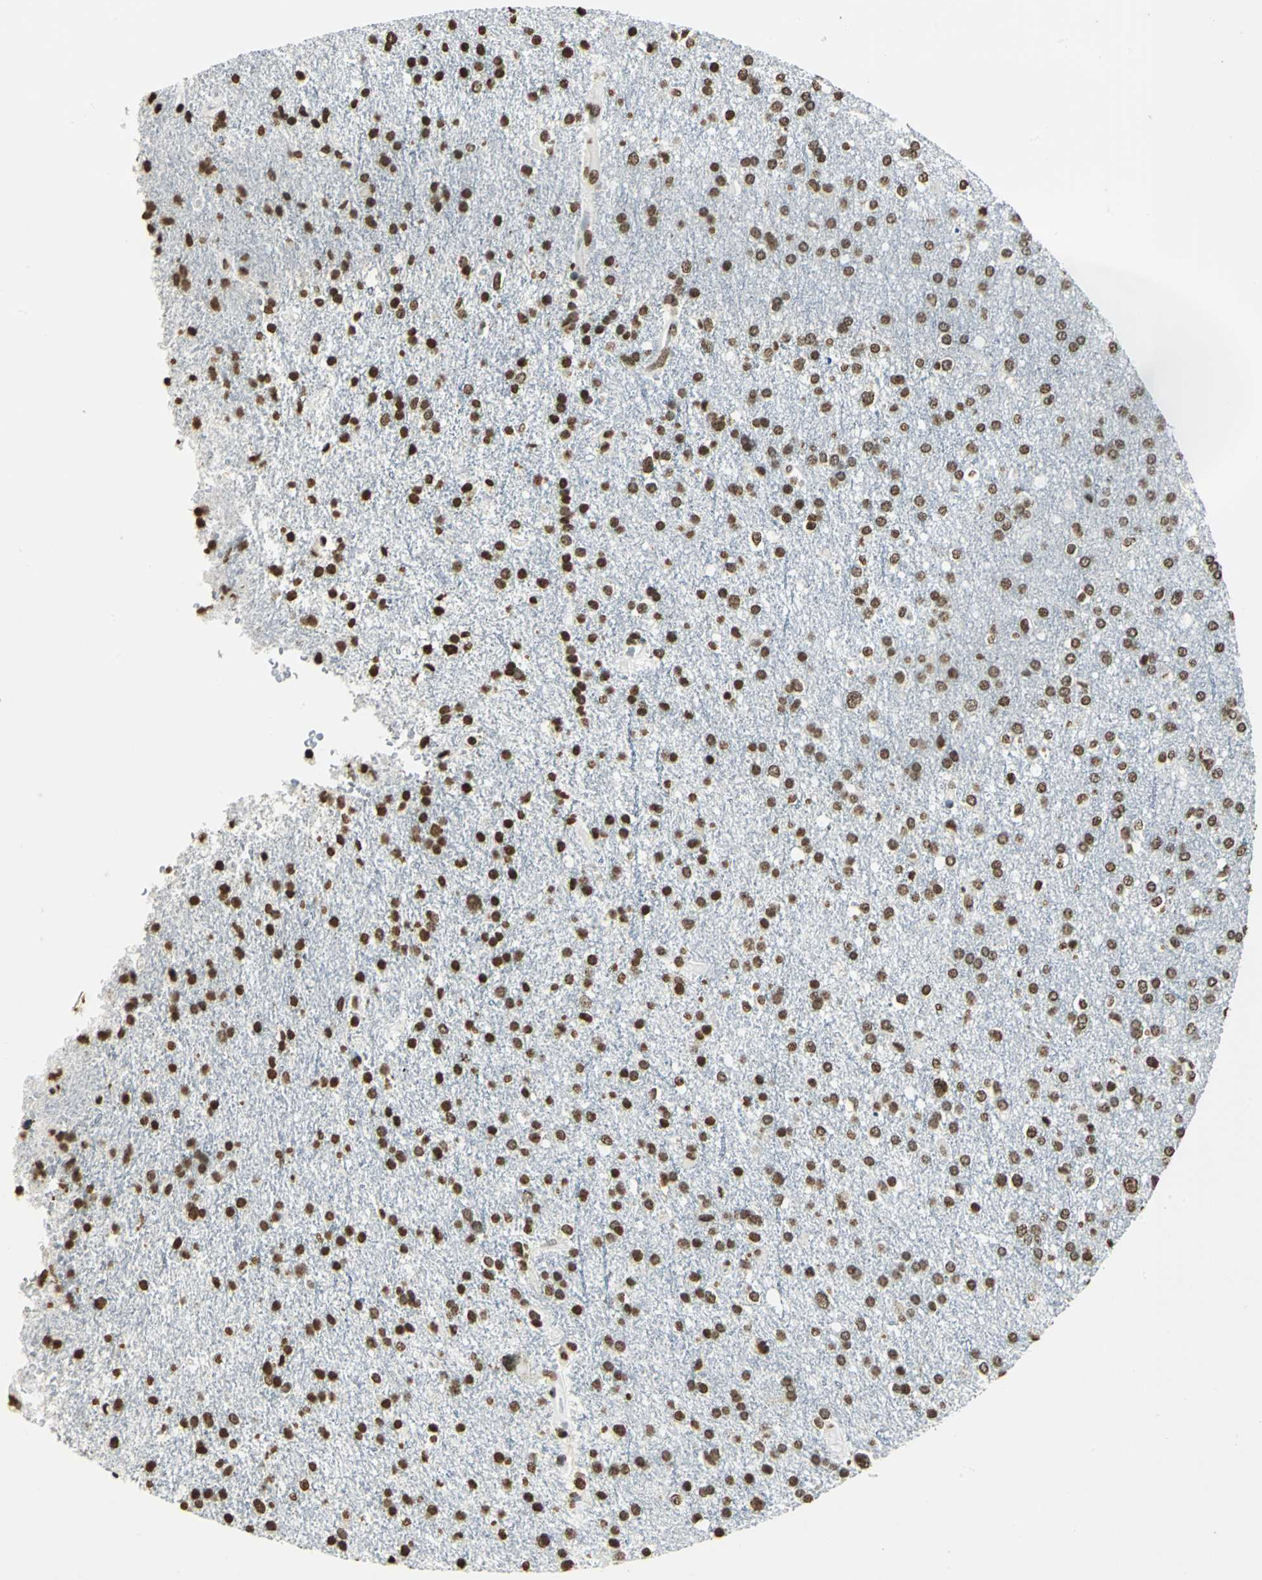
{"staining": {"intensity": "strong", "quantity": ">75%", "location": "nuclear"}, "tissue": "glioma", "cell_type": "Tumor cells", "image_type": "cancer", "snomed": [{"axis": "morphology", "description": "Glioma, malignant, High grade"}, {"axis": "topography", "description": "Brain"}], "caption": "Protein staining by immunohistochemistry (IHC) shows strong nuclear expression in approximately >75% of tumor cells in glioma. Immunohistochemistry (ihc) stains the protein in brown and the nuclei are stained blue.", "gene": "MCM4", "patient": {"sex": "male", "age": 33}}